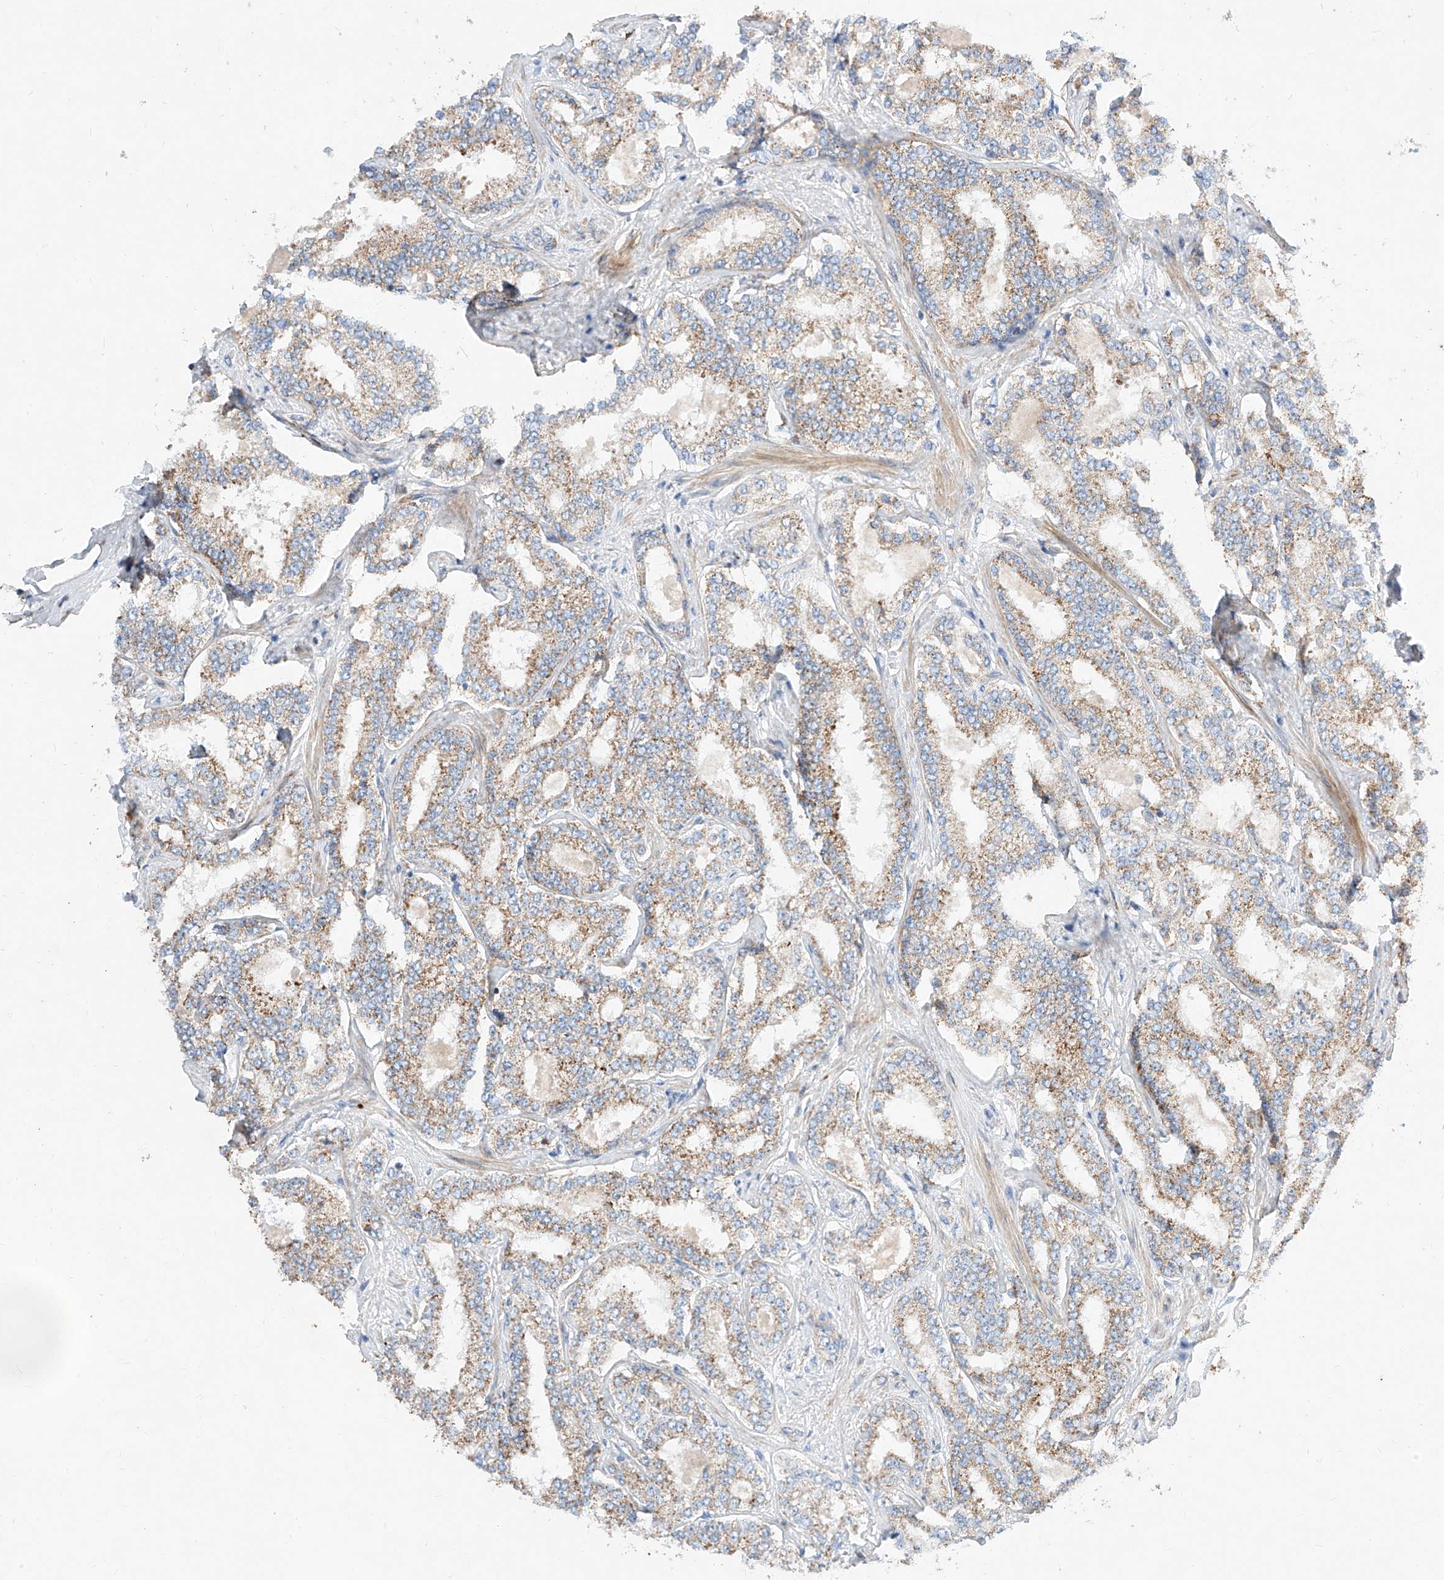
{"staining": {"intensity": "moderate", "quantity": "25%-75%", "location": "cytoplasmic/membranous"}, "tissue": "prostate cancer", "cell_type": "Tumor cells", "image_type": "cancer", "snomed": [{"axis": "morphology", "description": "Normal tissue, NOS"}, {"axis": "morphology", "description": "Adenocarcinoma, High grade"}, {"axis": "topography", "description": "Prostate"}], "caption": "Immunohistochemical staining of prostate cancer displays moderate cytoplasmic/membranous protein positivity in approximately 25%-75% of tumor cells.", "gene": "CST9", "patient": {"sex": "male", "age": 83}}